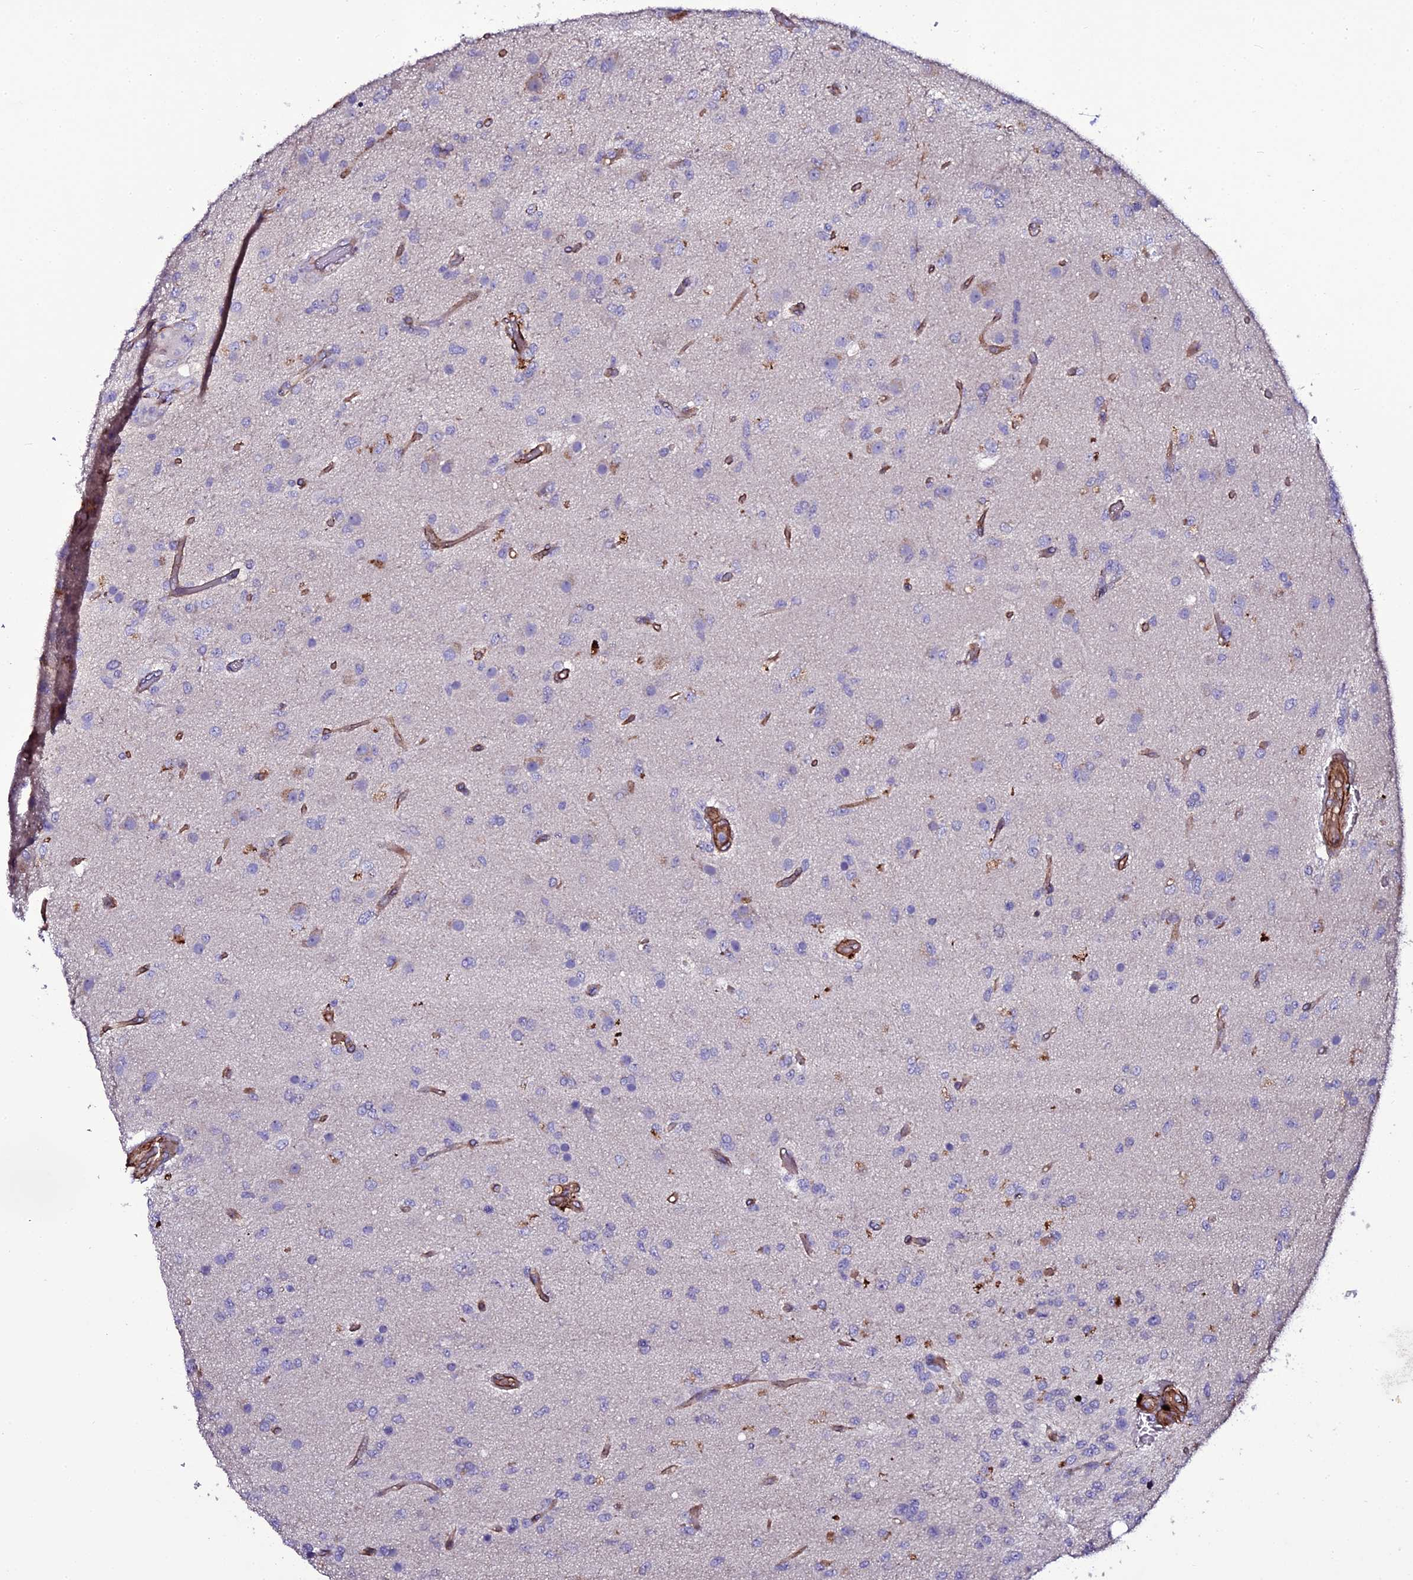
{"staining": {"intensity": "negative", "quantity": "none", "location": "none"}, "tissue": "glioma", "cell_type": "Tumor cells", "image_type": "cancer", "snomed": [{"axis": "morphology", "description": "Glioma, malignant, High grade"}, {"axis": "topography", "description": "Brain"}], "caption": "A high-resolution histopathology image shows immunohistochemistry staining of malignant high-grade glioma, which shows no significant expression in tumor cells.", "gene": "MEX3C", "patient": {"sex": "female", "age": 74}}